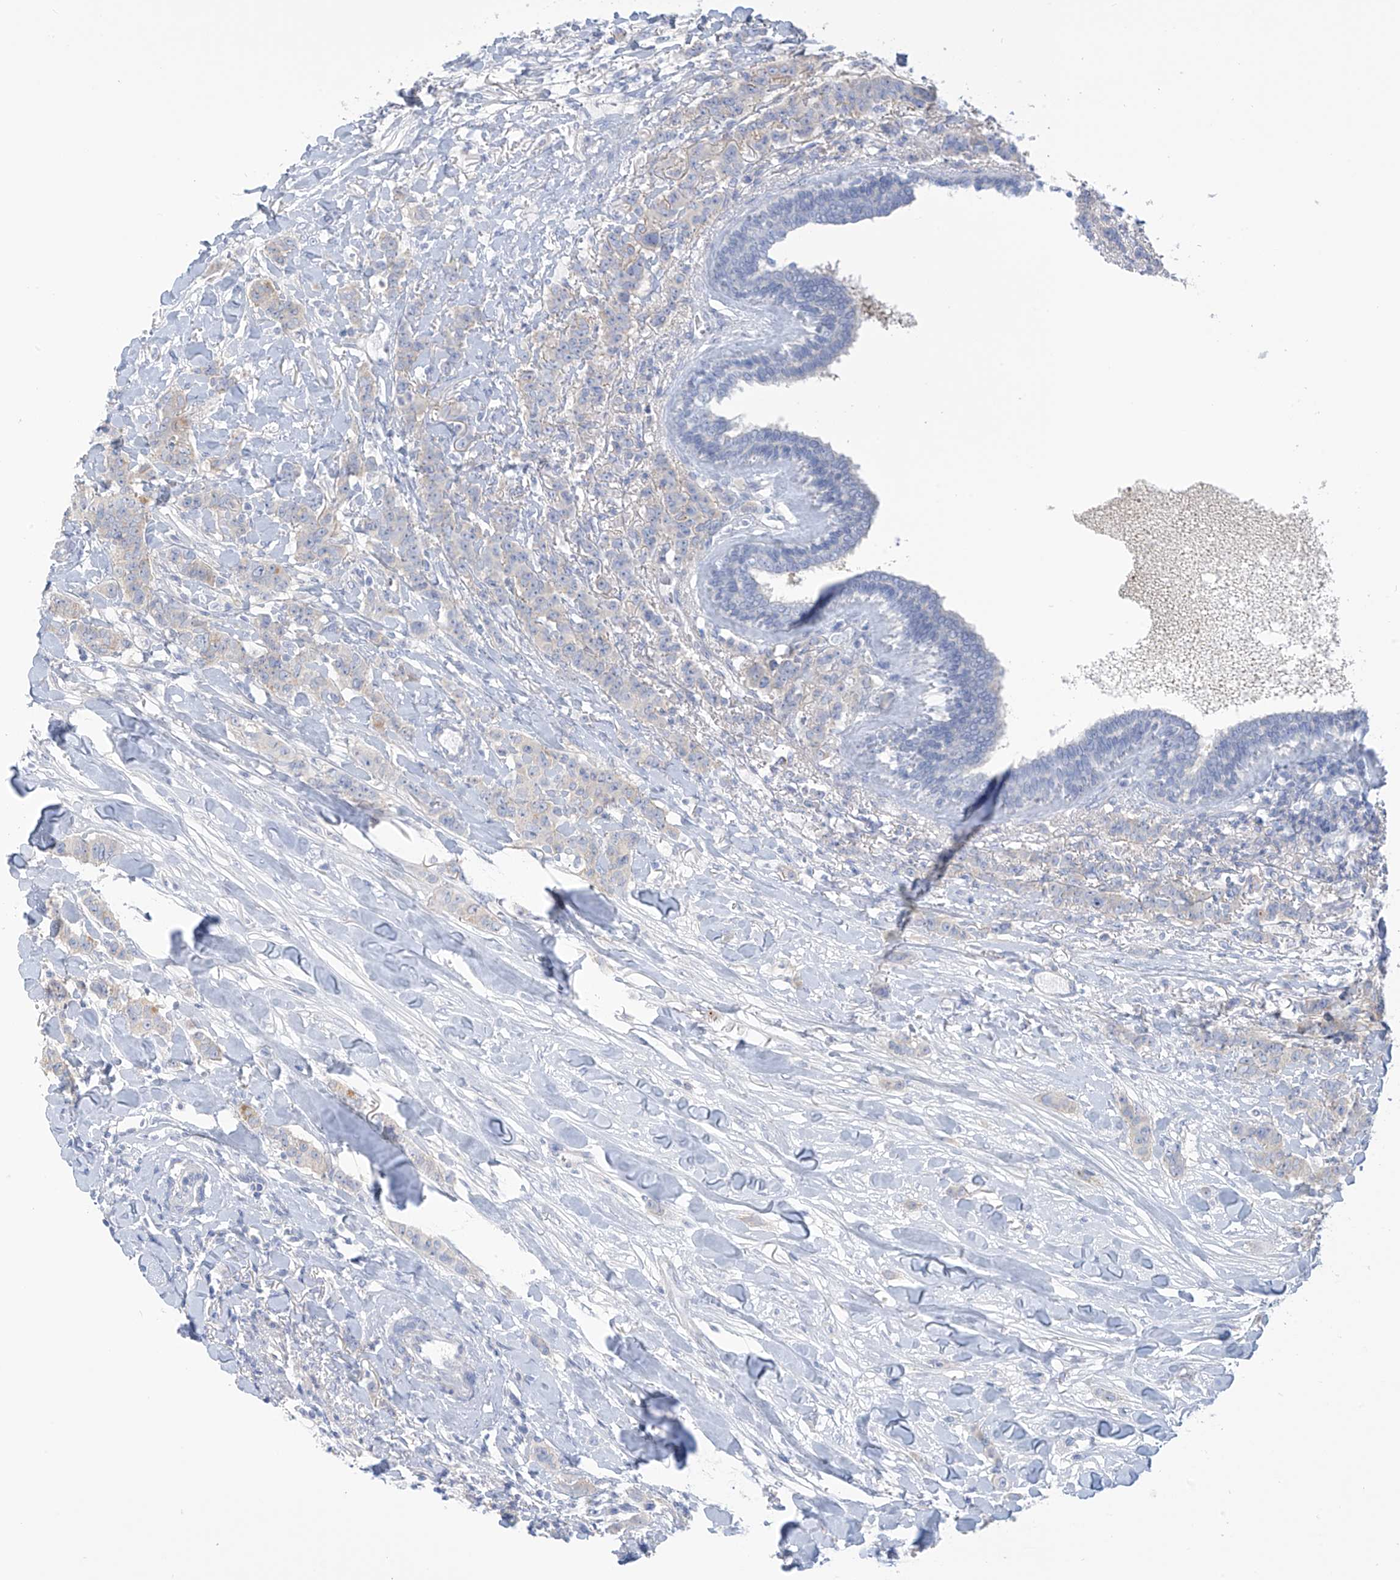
{"staining": {"intensity": "negative", "quantity": "none", "location": "none"}, "tissue": "breast cancer", "cell_type": "Tumor cells", "image_type": "cancer", "snomed": [{"axis": "morphology", "description": "Duct carcinoma"}, {"axis": "topography", "description": "Breast"}], "caption": "This is an IHC histopathology image of human breast cancer (intraductal carcinoma). There is no expression in tumor cells.", "gene": "FABP2", "patient": {"sex": "female", "age": 40}}